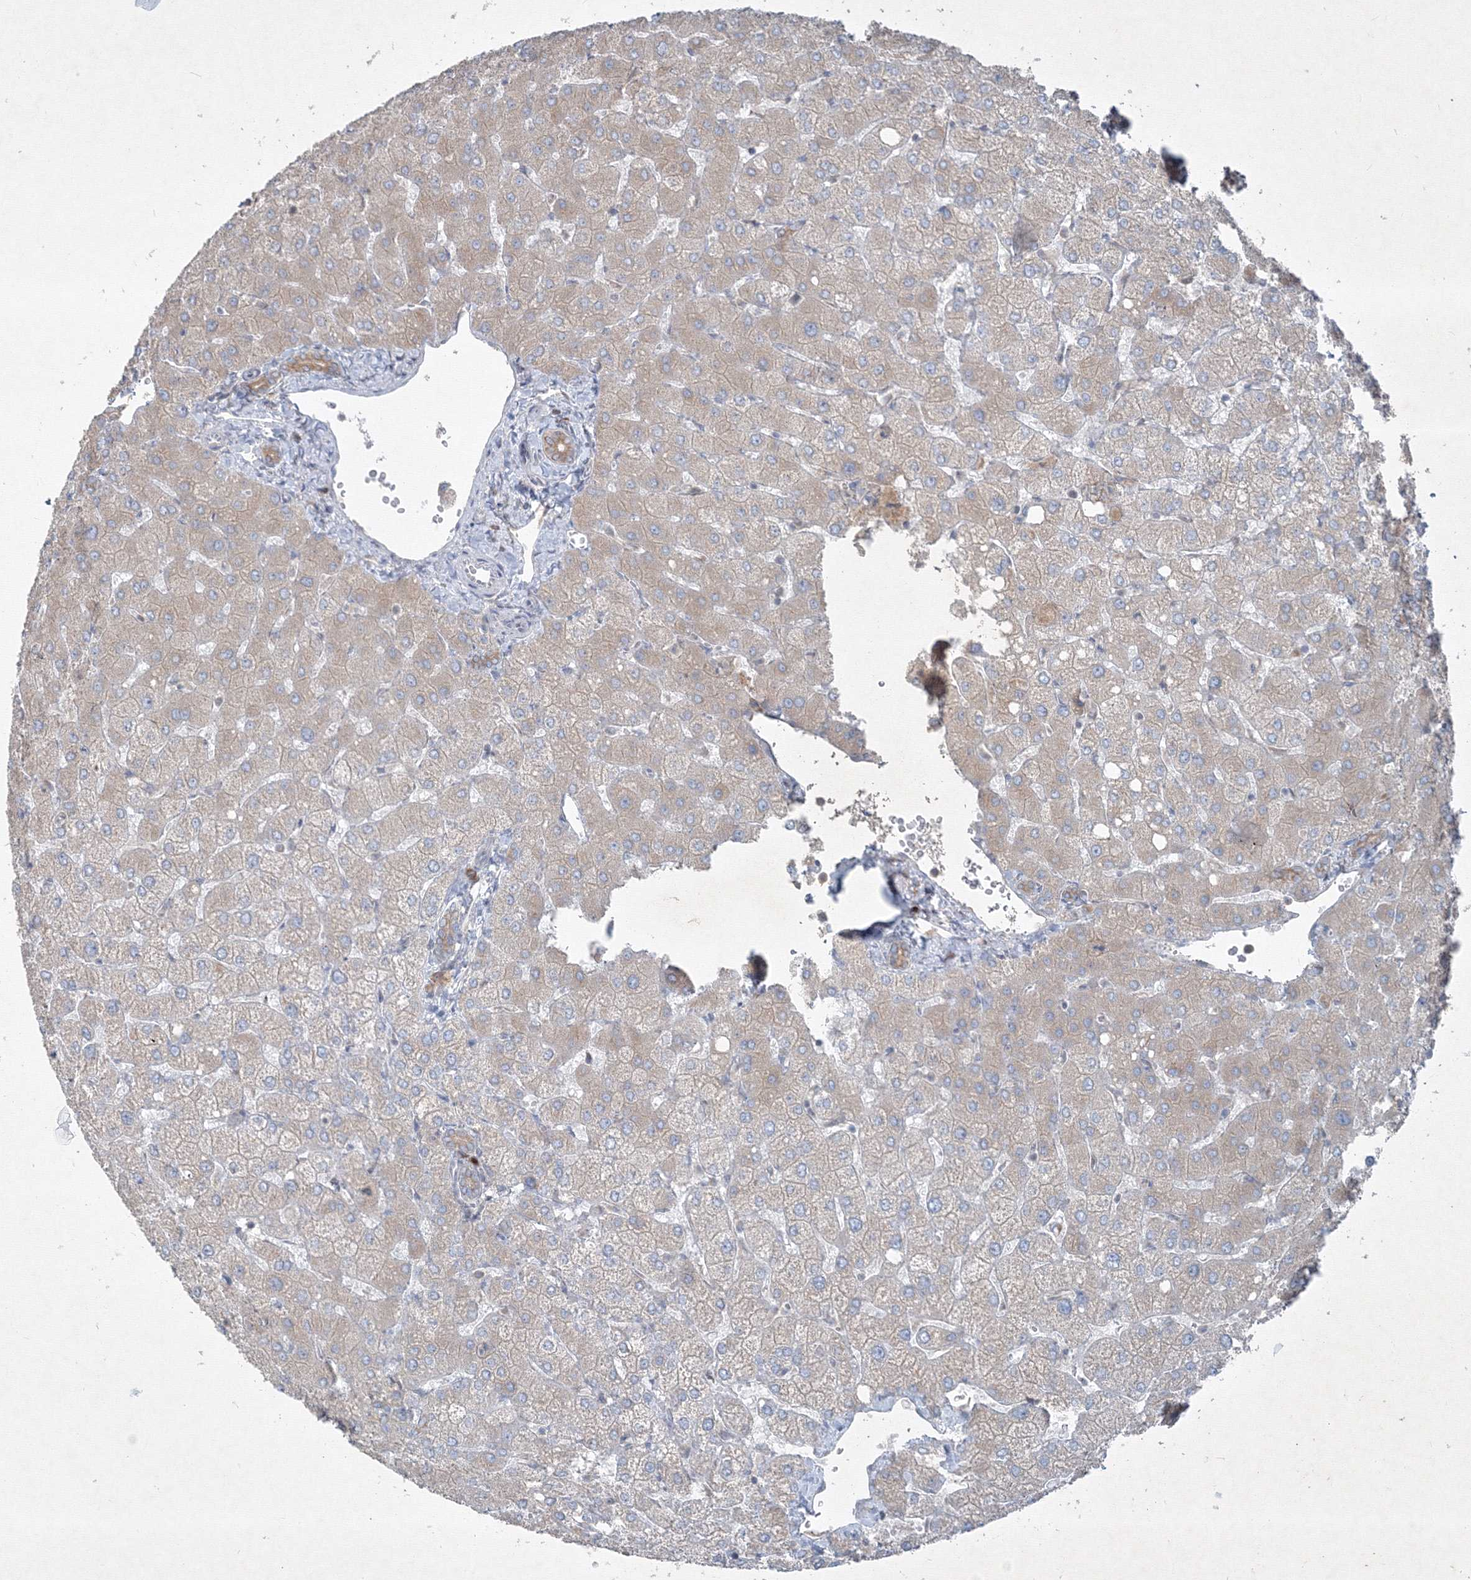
{"staining": {"intensity": "weak", "quantity": ">75%", "location": "cytoplasmic/membranous"}, "tissue": "liver", "cell_type": "Cholangiocytes", "image_type": "normal", "snomed": [{"axis": "morphology", "description": "Normal tissue, NOS"}, {"axis": "topography", "description": "Liver"}], "caption": "Immunohistochemical staining of unremarkable liver displays low levels of weak cytoplasmic/membranous expression in approximately >75% of cholangiocytes. Using DAB (3,3'-diaminobenzidine) (brown) and hematoxylin (blue) stains, captured at high magnification using brightfield microscopy.", "gene": "IFNAR1", "patient": {"sex": "female", "age": 54}}